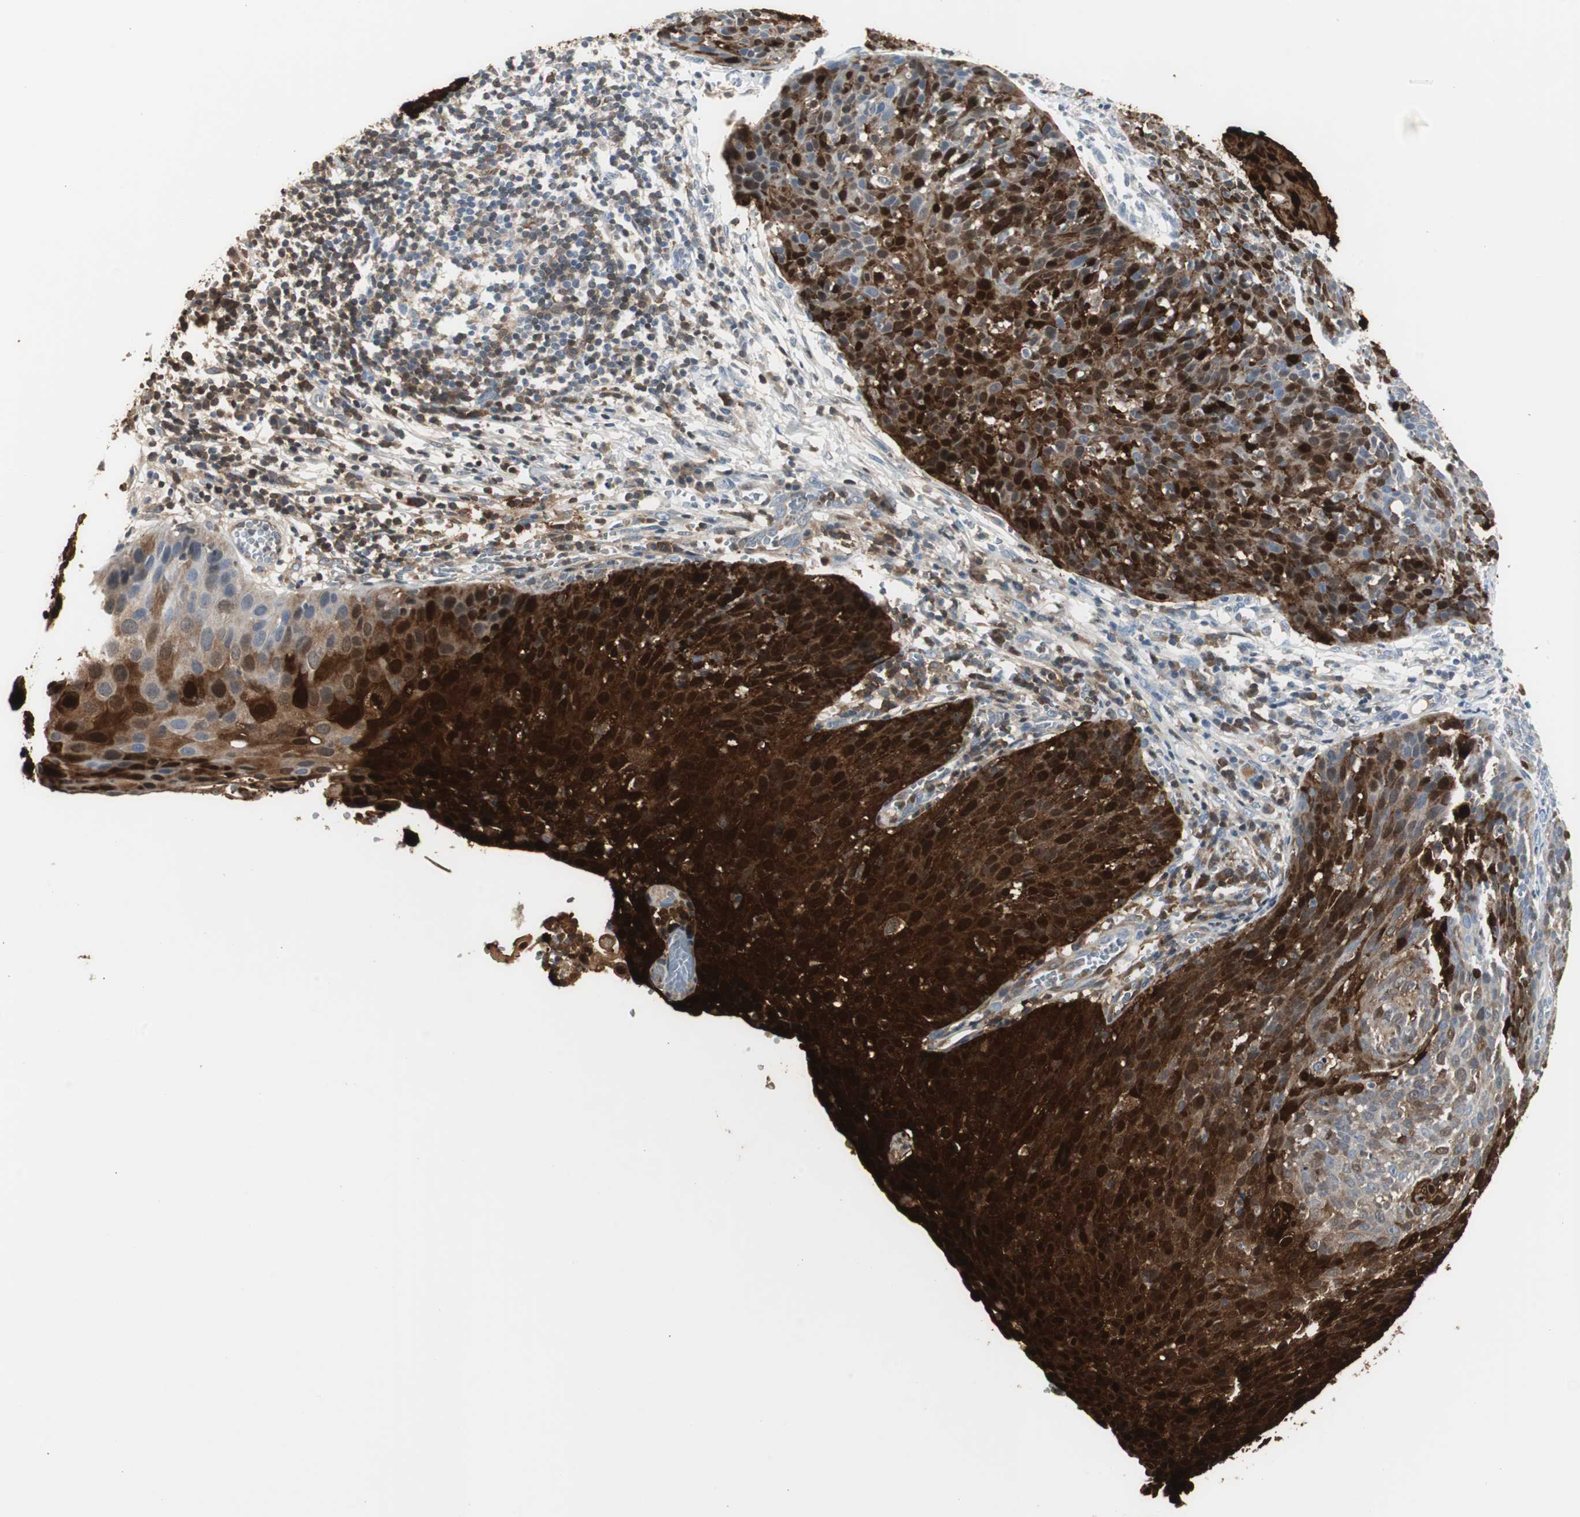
{"staining": {"intensity": "strong", "quantity": ">75%", "location": "cytoplasmic/membranous,nuclear"}, "tissue": "cervical cancer", "cell_type": "Tumor cells", "image_type": "cancer", "snomed": [{"axis": "morphology", "description": "Squamous cell carcinoma, NOS"}, {"axis": "topography", "description": "Cervix"}], "caption": "Protein expression analysis of cervical cancer (squamous cell carcinoma) displays strong cytoplasmic/membranous and nuclear positivity in about >75% of tumor cells. (DAB = brown stain, brightfield microscopy at high magnification).", "gene": "S100A7", "patient": {"sex": "female", "age": 38}}